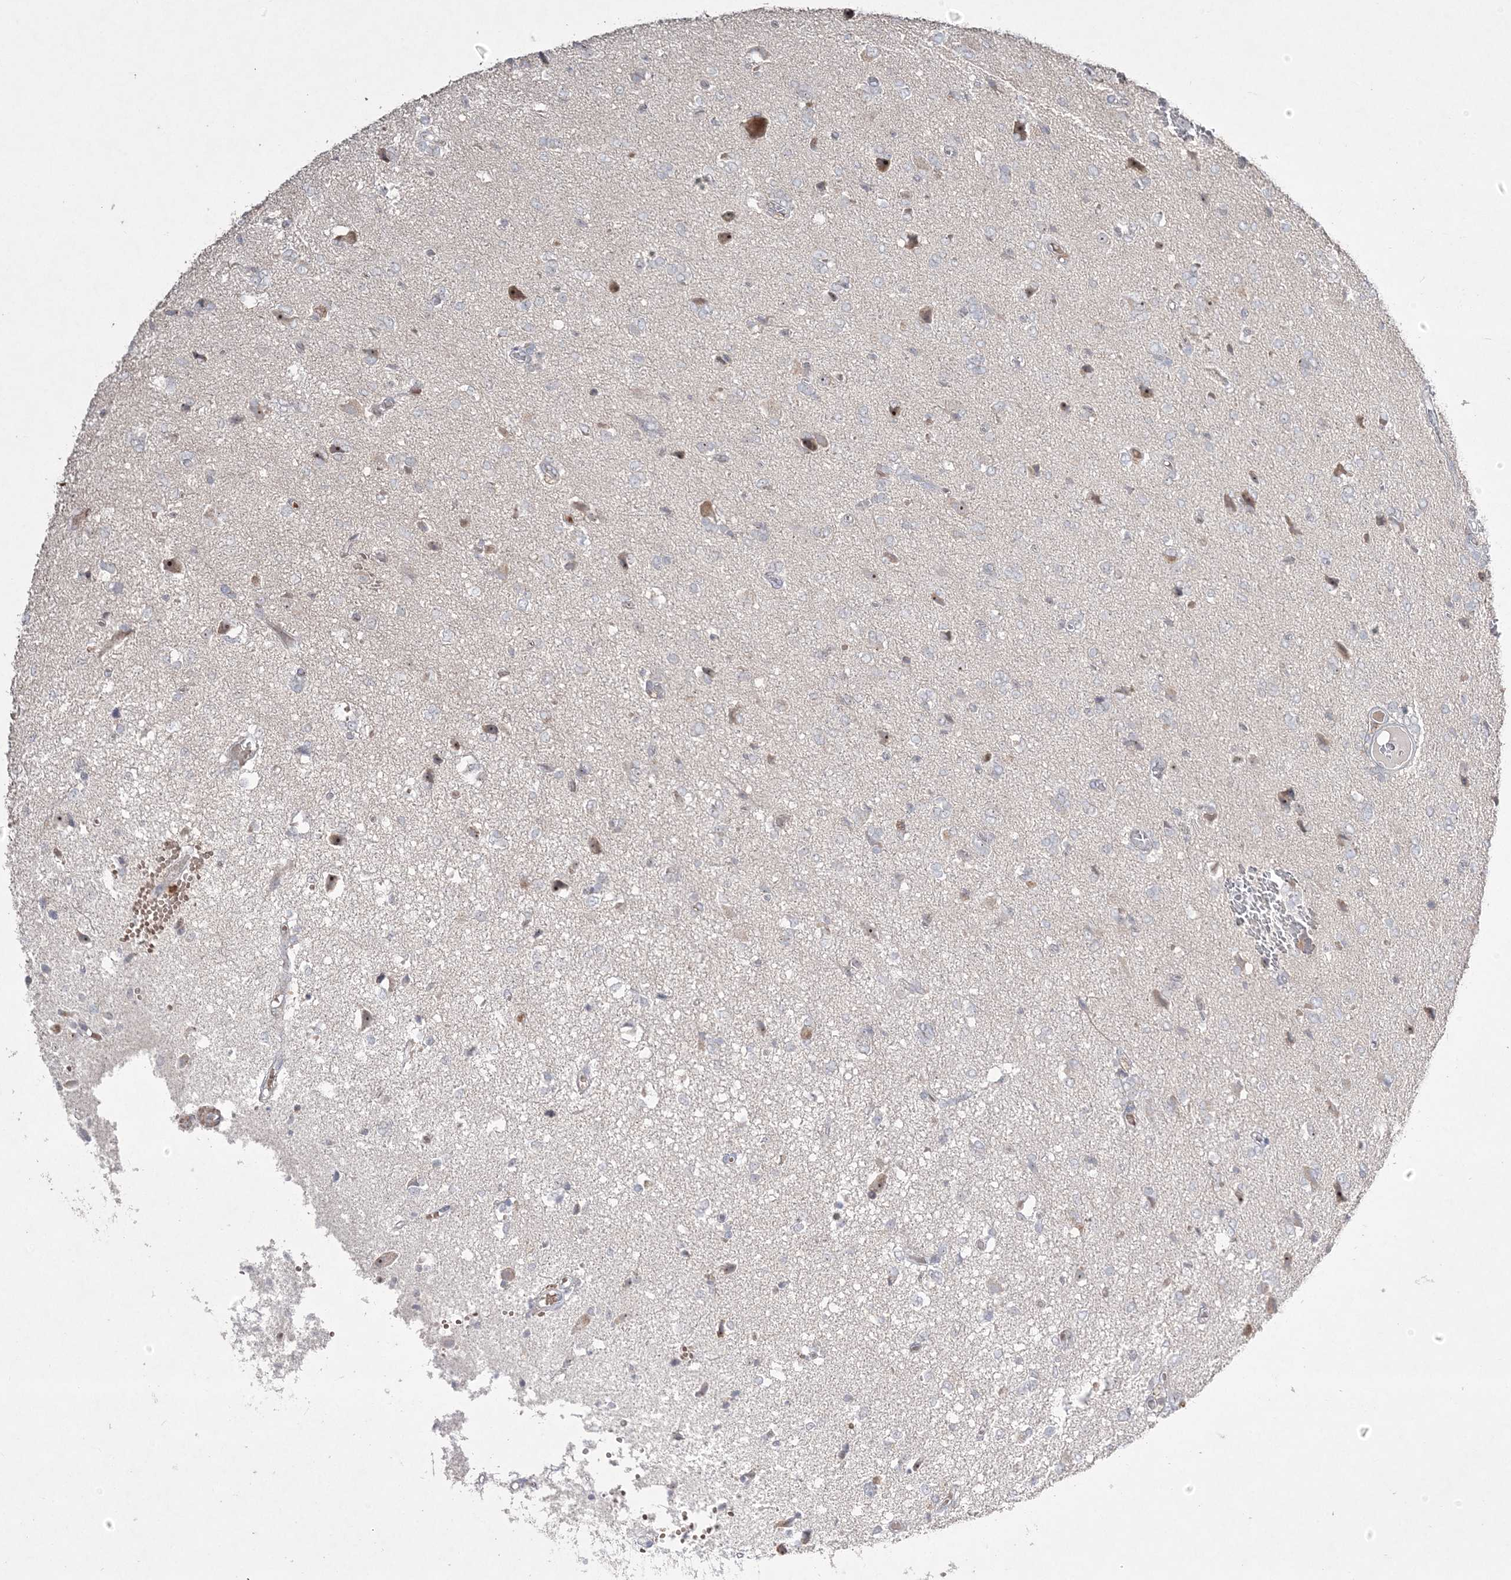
{"staining": {"intensity": "negative", "quantity": "none", "location": "none"}, "tissue": "glioma", "cell_type": "Tumor cells", "image_type": "cancer", "snomed": [{"axis": "morphology", "description": "Glioma, malignant, High grade"}, {"axis": "topography", "description": "Brain"}], "caption": "The histopathology image reveals no significant staining in tumor cells of glioma.", "gene": "NOP16", "patient": {"sex": "female", "age": 59}}